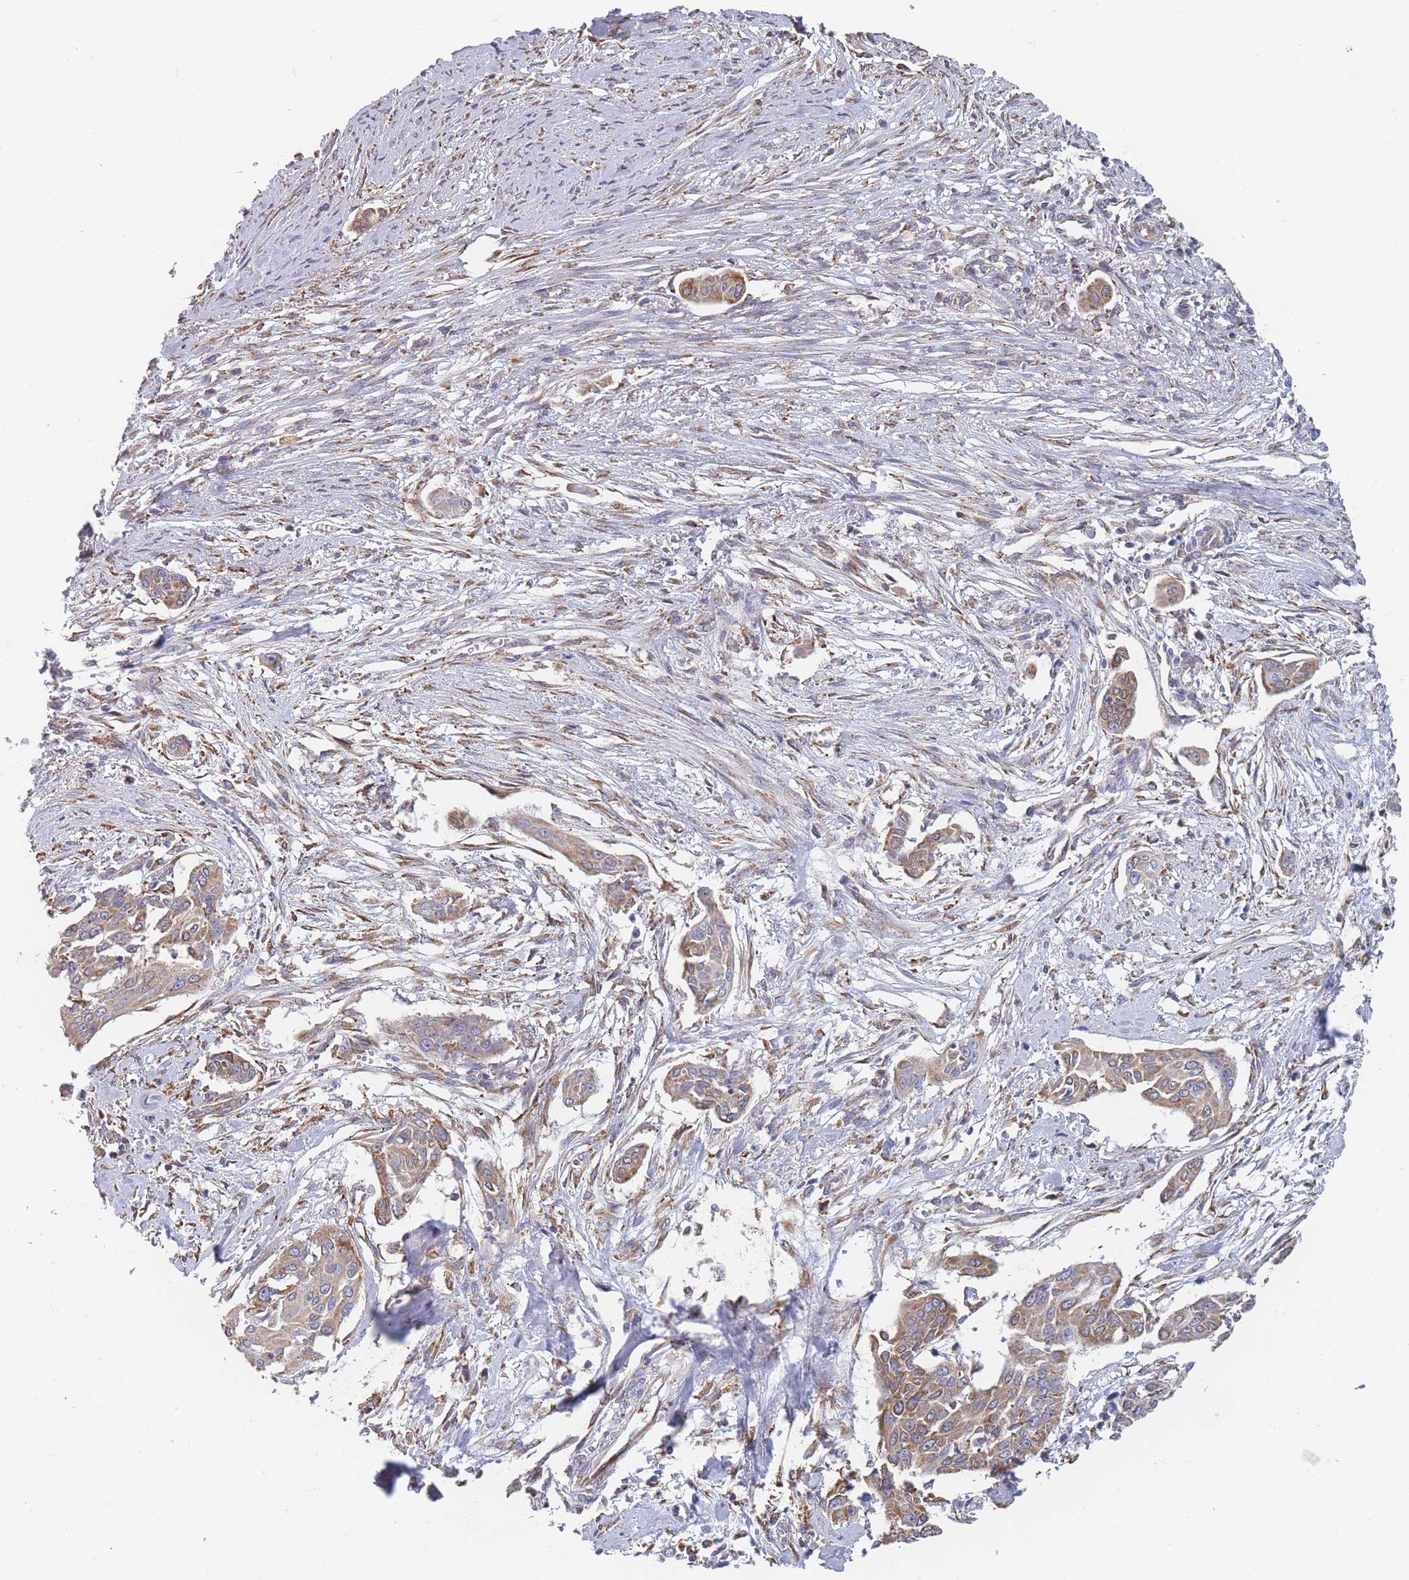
{"staining": {"intensity": "moderate", "quantity": "25%-75%", "location": "cytoplasmic/membranous"}, "tissue": "cervical cancer", "cell_type": "Tumor cells", "image_type": "cancer", "snomed": [{"axis": "morphology", "description": "Squamous cell carcinoma, NOS"}, {"axis": "topography", "description": "Cervix"}], "caption": "Tumor cells demonstrate moderate cytoplasmic/membranous positivity in about 25%-75% of cells in cervical cancer (squamous cell carcinoma).", "gene": "OR7C2", "patient": {"sex": "female", "age": 44}}